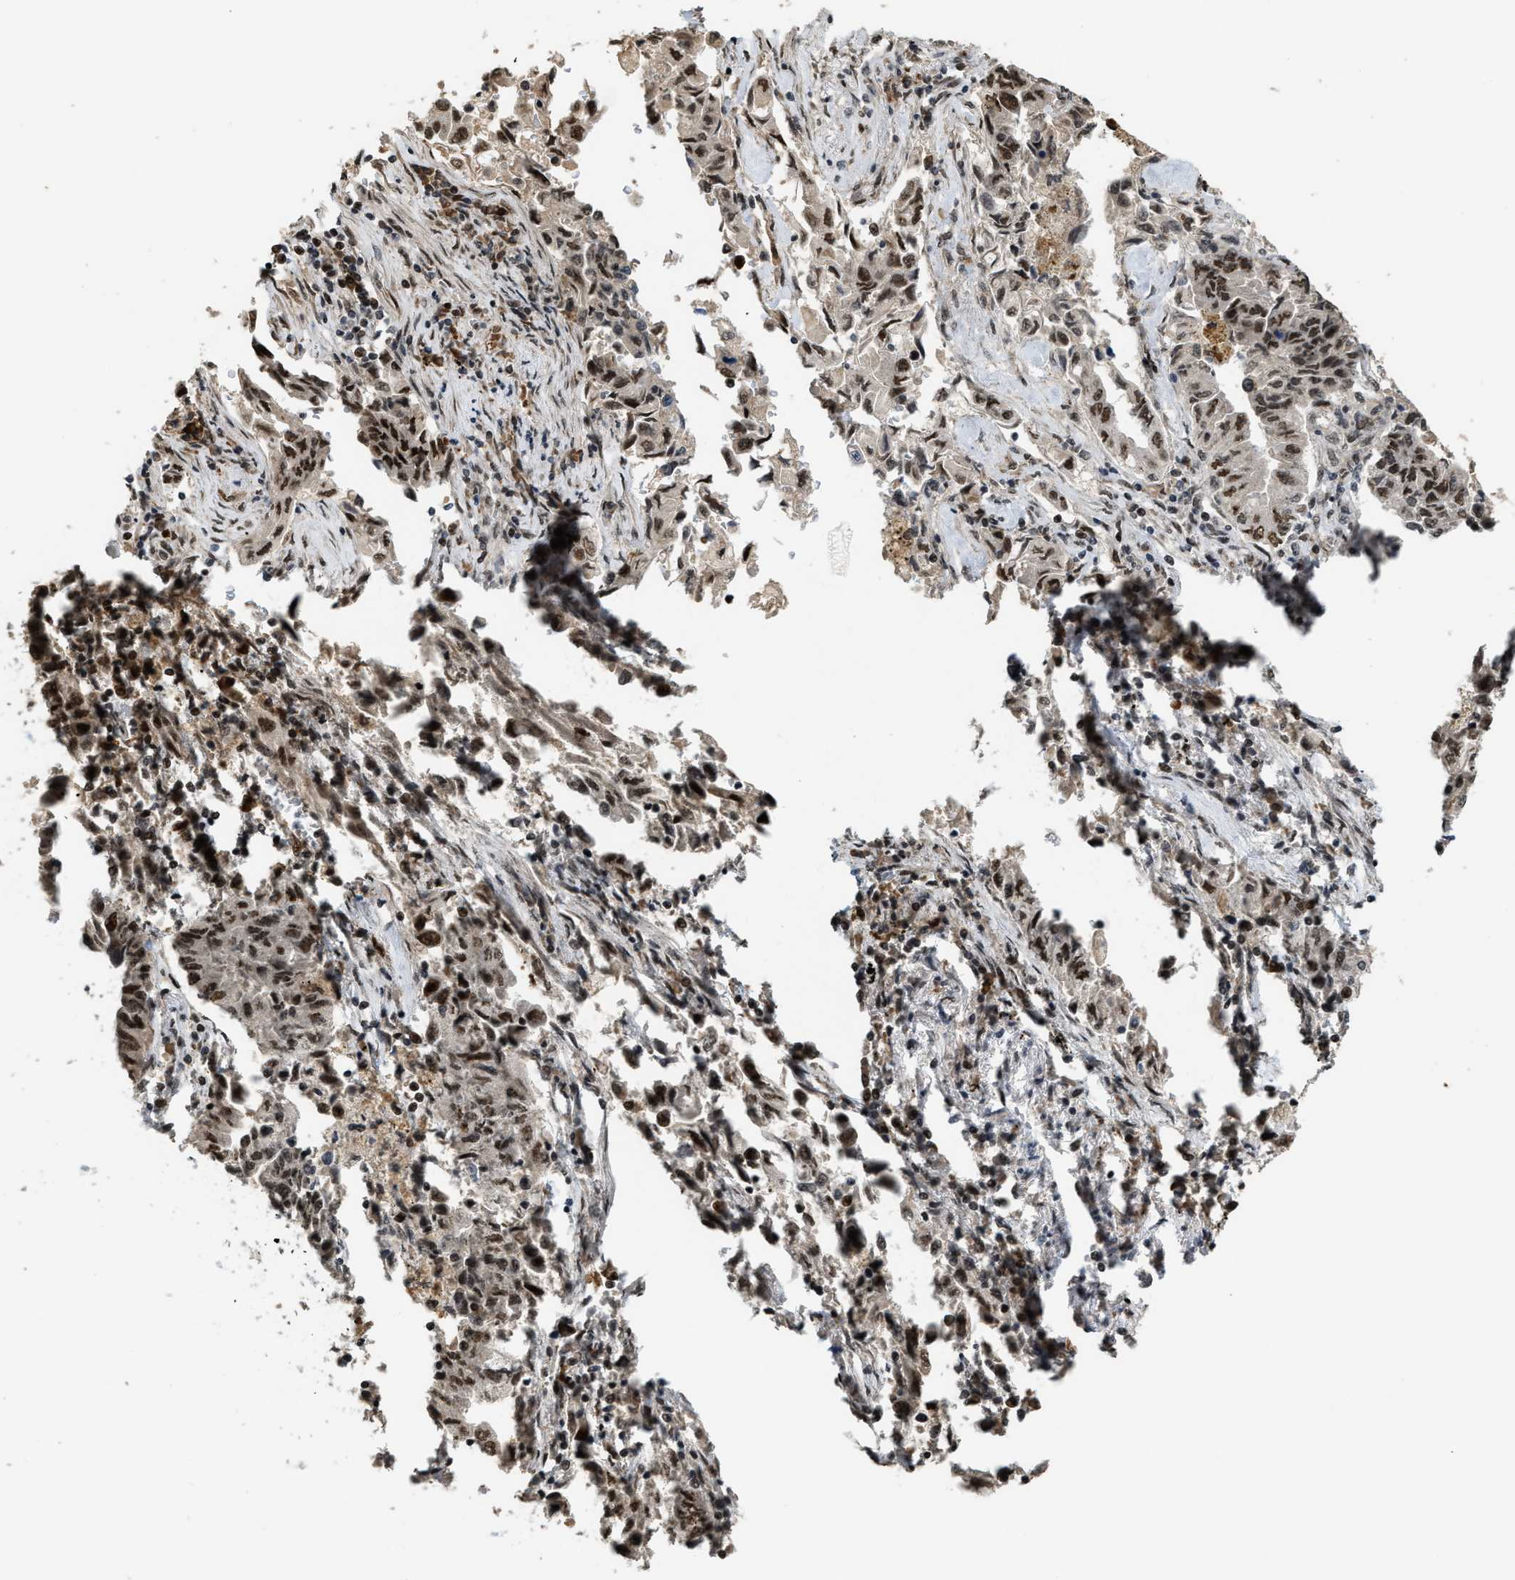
{"staining": {"intensity": "moderate", "quantity": ">75%", "location": "nuclear"}, "tissue": "lung cancer", "cell_type": "Tumor cells", "image_type": "cancer", "snomed": [{"axis": "morphology", "description": "Adenocarcinoma, NOS"}, {"axis": "topography", "description": "Lung"}], "caption": "A high-resolution micrograph shows immunohistochemistry (IHC) staining of lung cancer (adenocarcinoma), which reveals moderate nuclear positivity in approximately >75% of tumor cells.", "gene": "SERTAD2", "patient": {"sex": "female", "age": 51}}